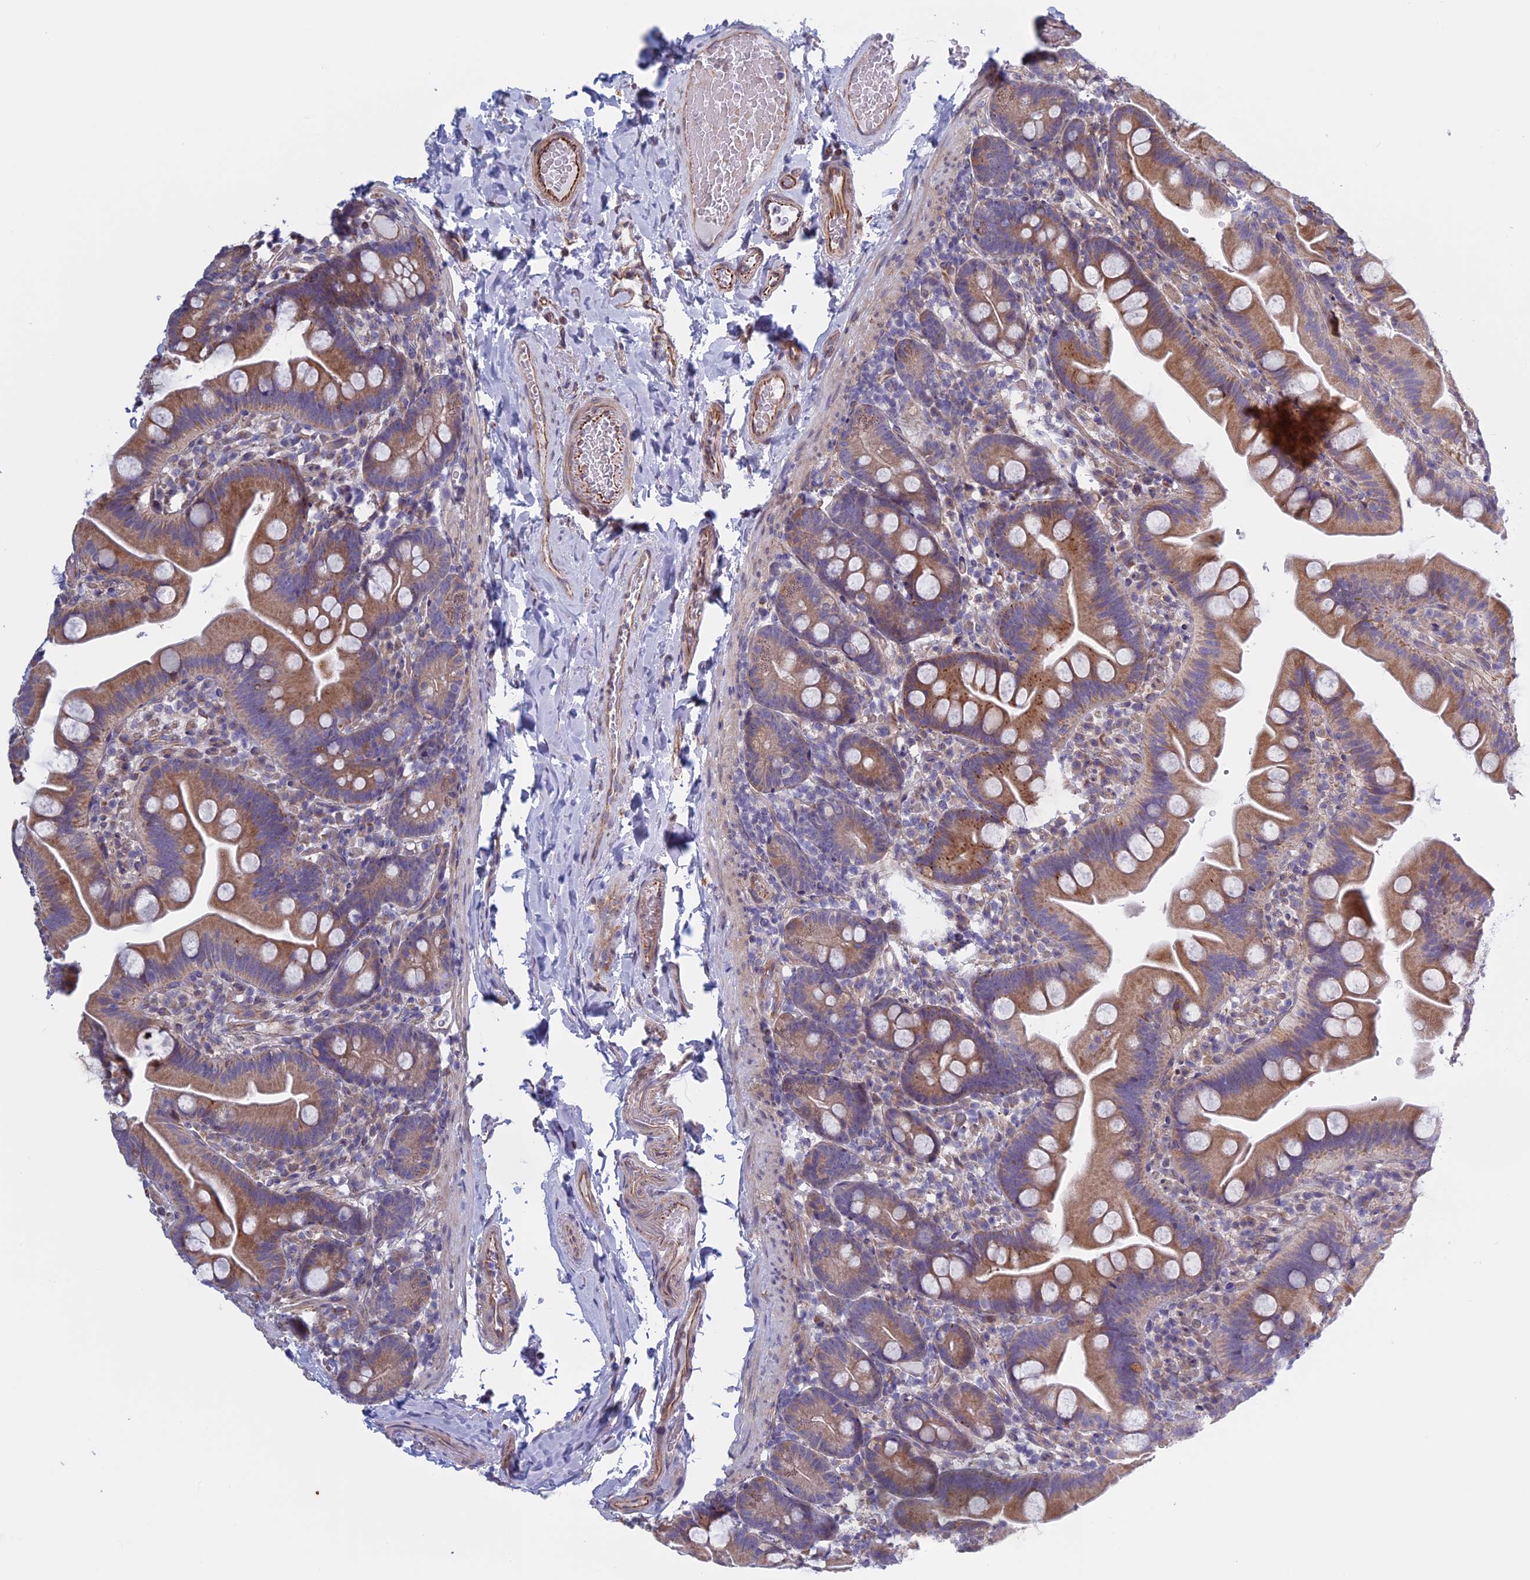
{"staining": {"intensity": "moderate", "quantity": ">75%", "location": "cytoplasmic/membranous"}, "tissue": "small intestine", "cell_type": "Glandular cells", "image_type": "normal", "snomed": [{"axis": "morphology", "description": "Normal tissue, NOS"}, {"axis": "topography", "description": "Small intestine"}], "caption": "Glandular cells reveal medium levels of moderate cytoplasmic/membranous expression in about >75% of cells in benign small intestine. (brown staining indicates protein expression, while blue staining denotes nuclei).", "gene": "BCL2L10", "patient": {"sex": "female", "age": 68}}